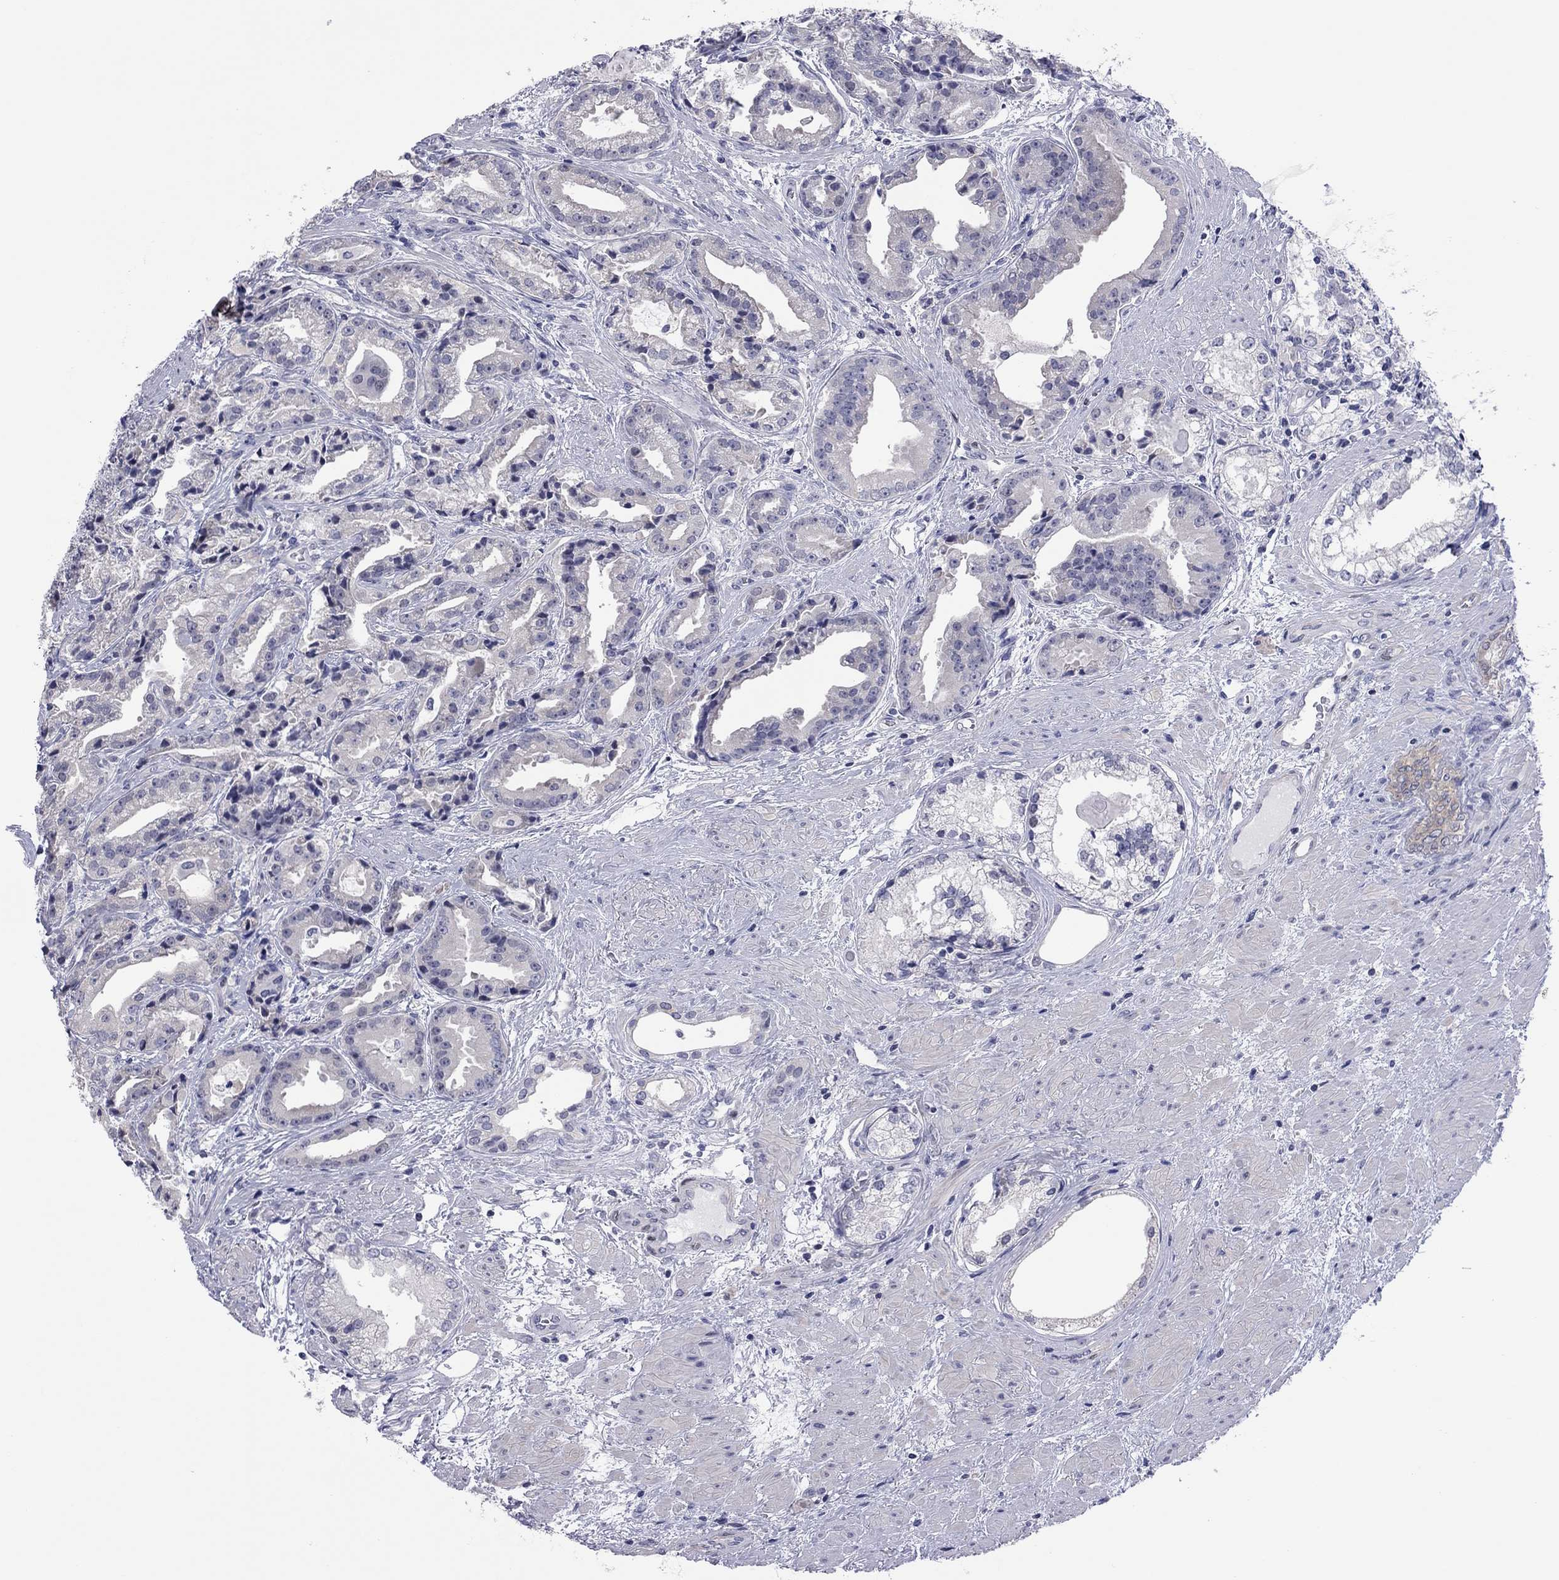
{"staining": {"intensity": "negative", "quantity": "none", "location": "none"}, "tissue": "prostate cancer", "cell_type": "Tumor cells", "image_type": "cancer", "snomed": [{"axis": "morphology", "description": "Adenocarcinoma, NOS"}, {"axis": "morphology", "description": "Adenocarcinoma, High grade"}, {"axis": "topography", "description": "Prostate"}], "caption": "IHC image of neoplastic tissue: human prostate cancer (adenocarcinoma (high-grade)) stained with DAB reveals no significant protein expression in tumor cells.", "gene": "POU5F2", "patient": {"sex": "male", "age": 64}}